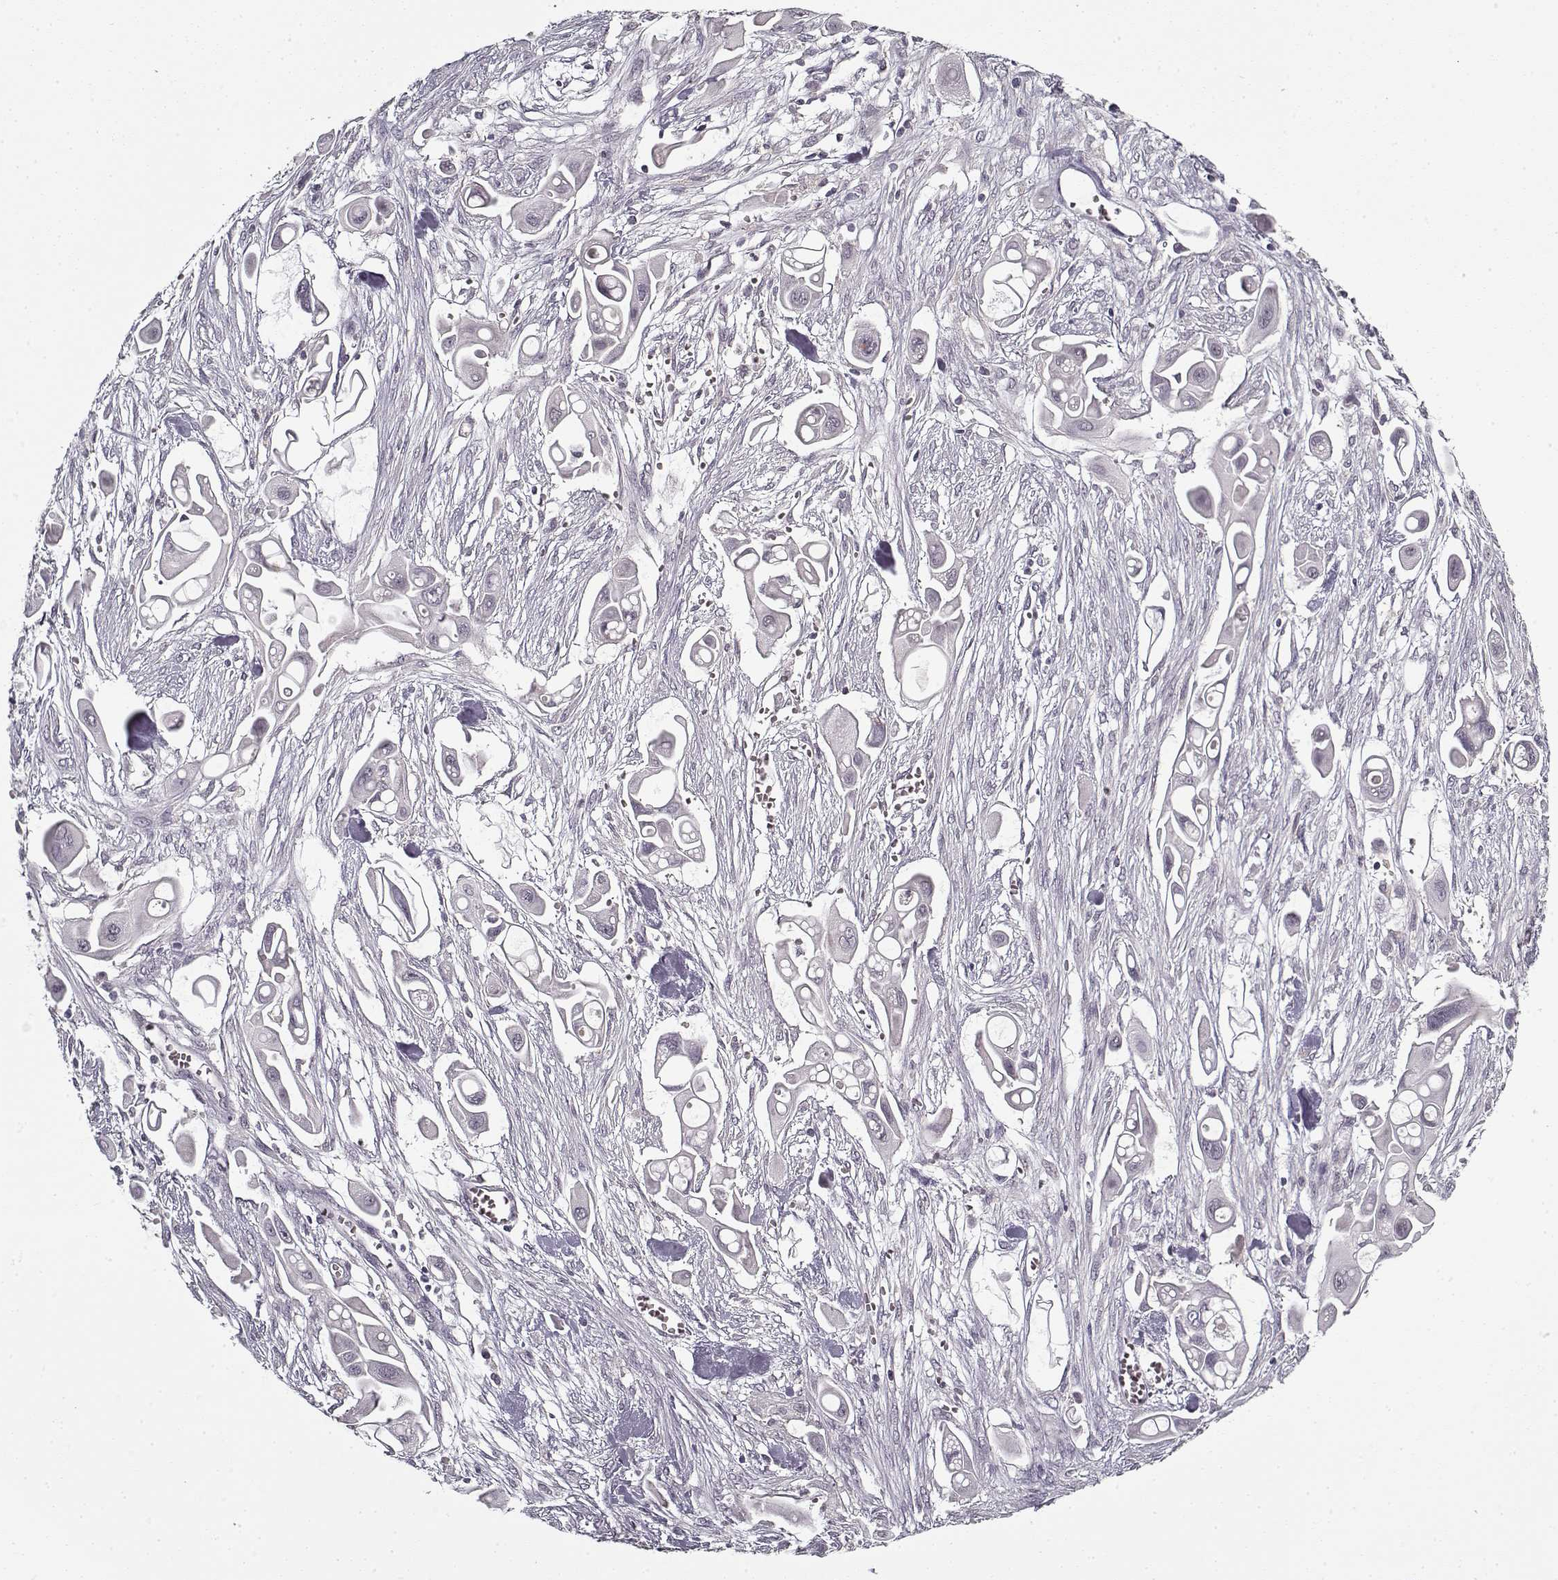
{"staining": {"intensity": "negative", "quantity": "none", "location": "none"}, "tissue": "pancreatic cancer", "cell_type": "Tumor cells", "image_type": "cancer", "snomed": [{"axis": "morphology", "description": "Adenocarcinoma, NOS"}, {"axis": "topography", "description": "Pancreas"}], "caption": "DAB (3,3'-diaminobenzidine) immunohistochemical staining of pancreatic cancer (adenocarcinoma) shows no significant positivity in tumor cells.", "gene": "LAMA2", "patient": {"sex": "male", "age": 50}}